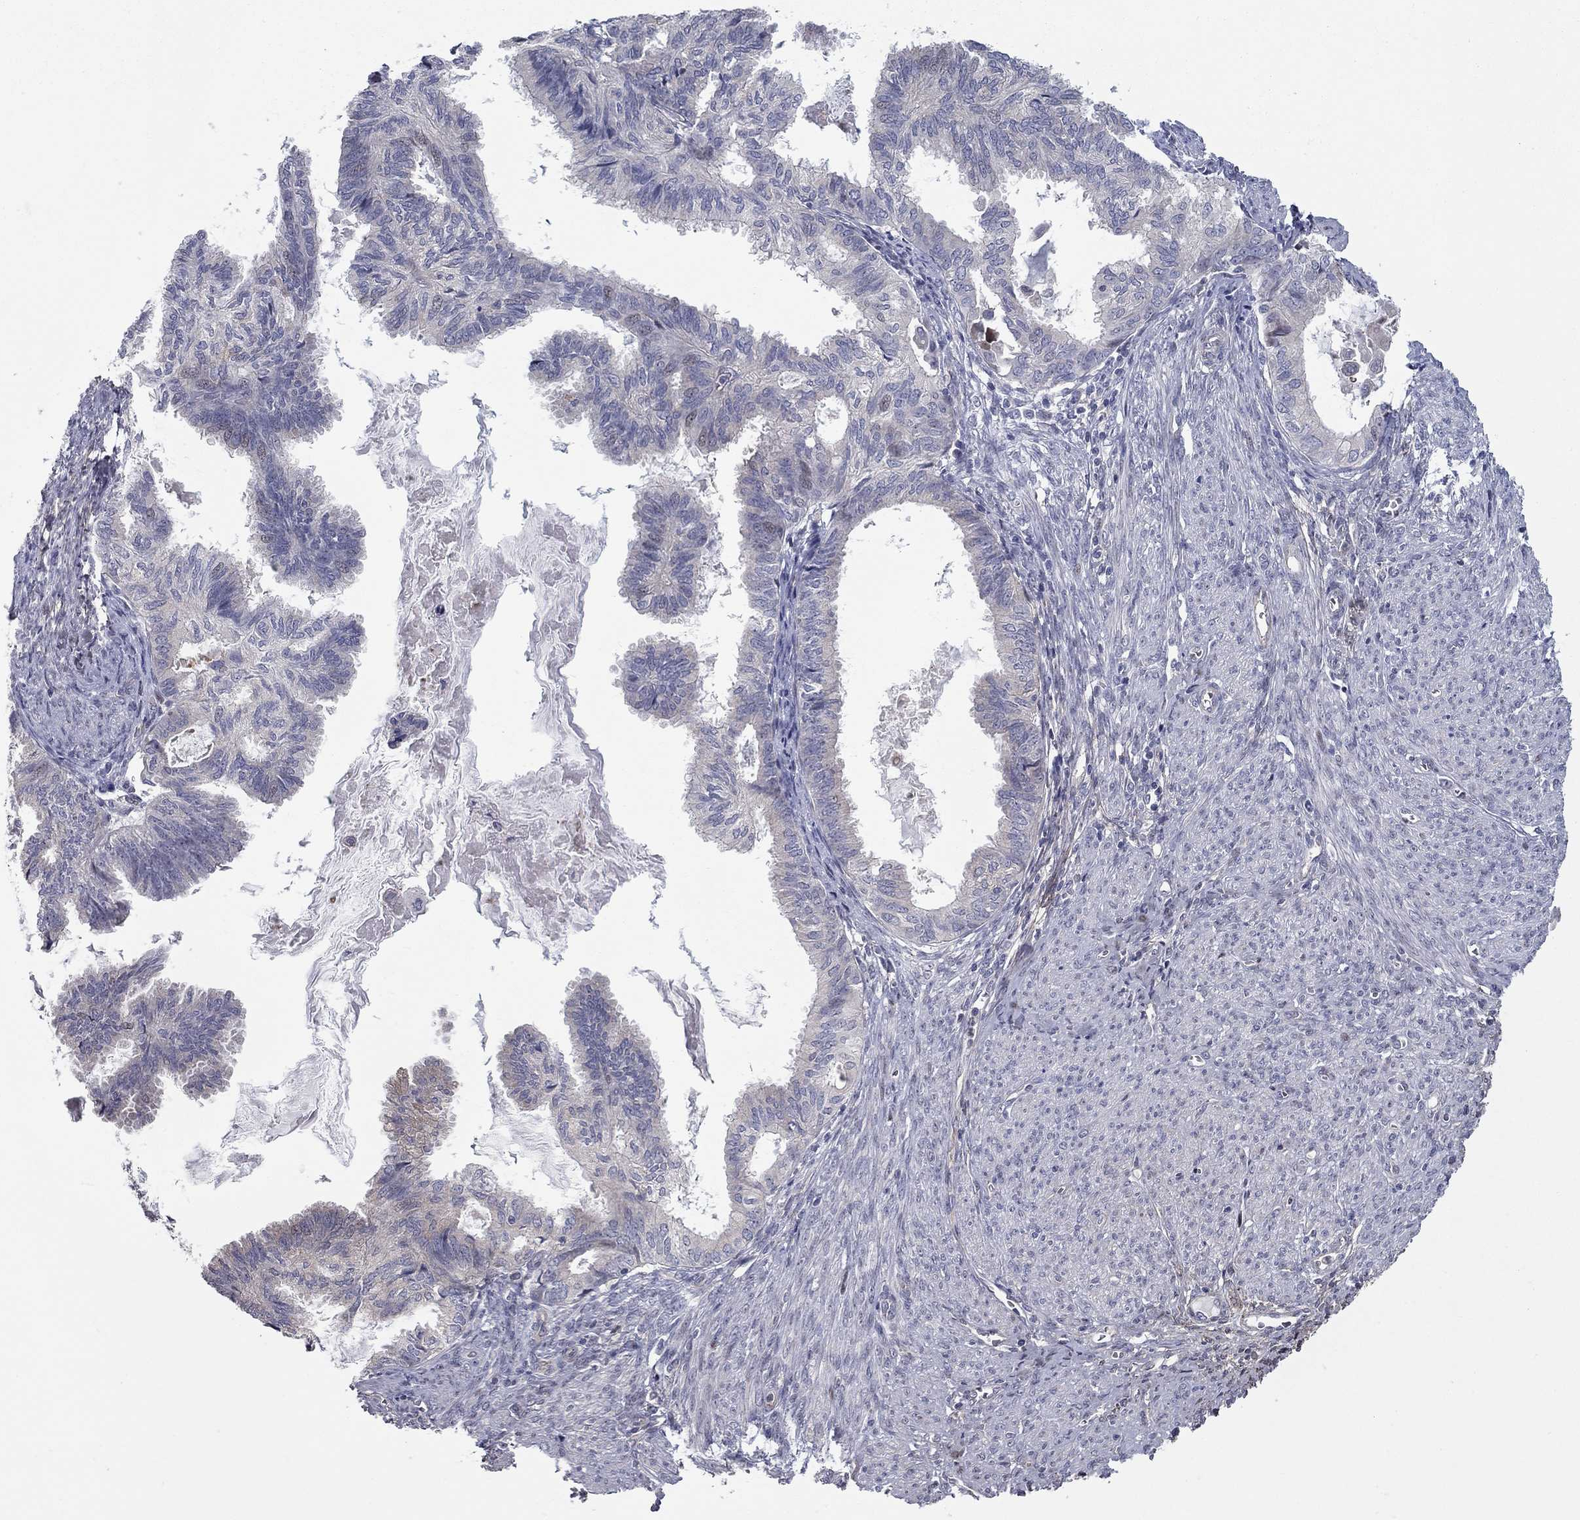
{"staining": {"intensity": "negative", "quantity": "none", "location": "none"}, "tissue": "endometrial cancer", "cell_type": "Tumor cells", "image_type": "cancer", "snomed": [{"axis": "morphology", "description": "Adenocarcinoma, NOS"}, {"axis": "topography", "description": "Endometrium"}], "caption": "An image of endometrial cancer (adenocarcinoma) stained for a protein exhibits no brown staining in tumor cells. Nuclei are stained in blue.", "gene": "DUSP7", "patient": {"sex": "female", "age": 86}}